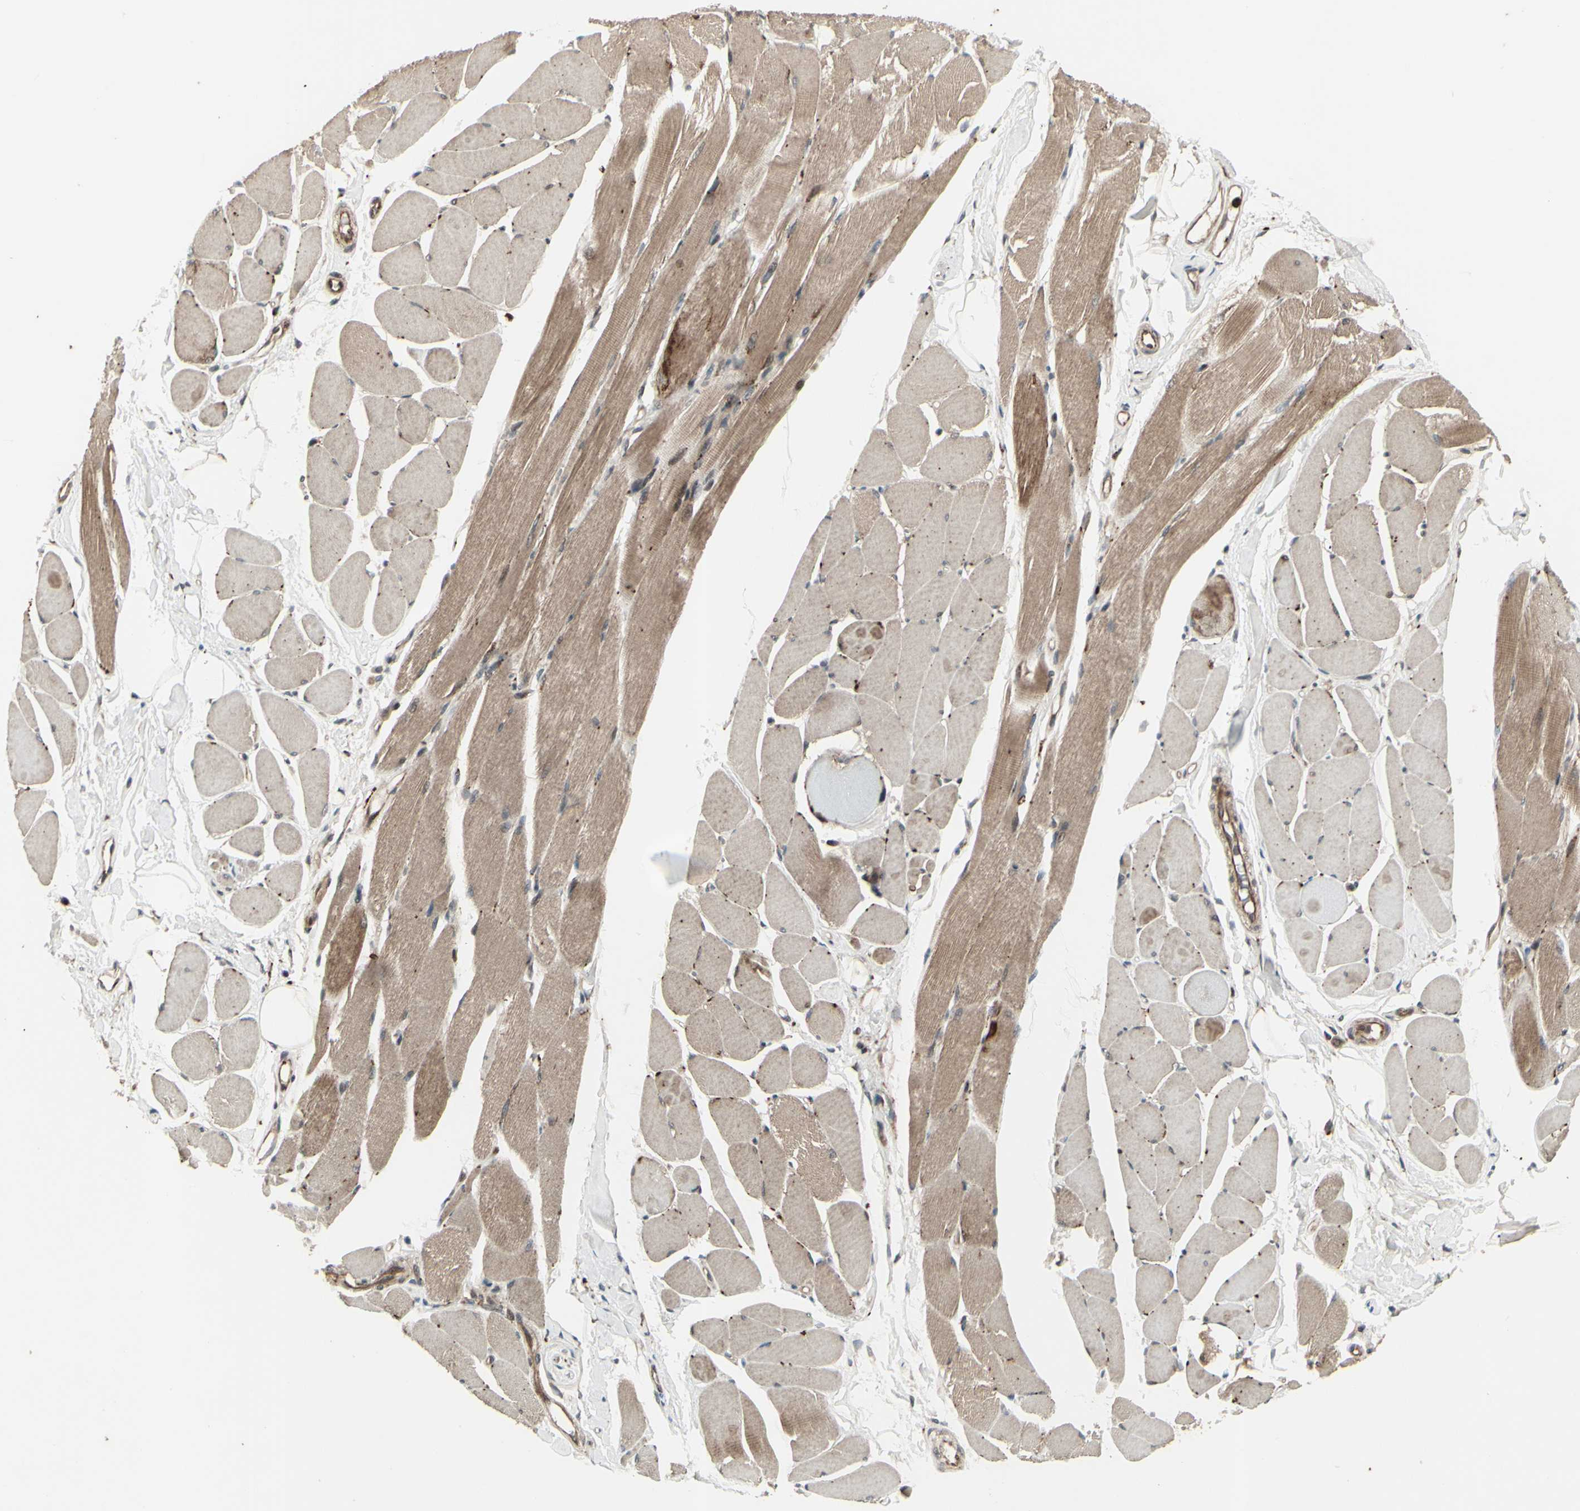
{"staining": {"intensity": "moderate", "quantity": "25%-75%", "location": "cytoplasmic/membranous"}, "tissue": "skeletal muscle", "cell_type": "Myocytes", "image_type": "normal", "snomed": [{"axis": "morphology", "description": "Normal tissue, NOS"}, {"axis": "topography", "description": "Skeletal muscle"}, {"axis": "topography", "description": "Peripheral nerve tissue"}], "caption": "Protein expression analysis of normal skeletal muscle reveals moderate cytoplasmic/membranous staining in approximately 25%-75% of myocytes. The staining was performed using DAB to visualize the protein expression in brown, while the nuclei were stained in blue with hematoxylin (Magnification: 20x).", "gene": "MLF2", "patient": {"sex": "female", "age": 84}}